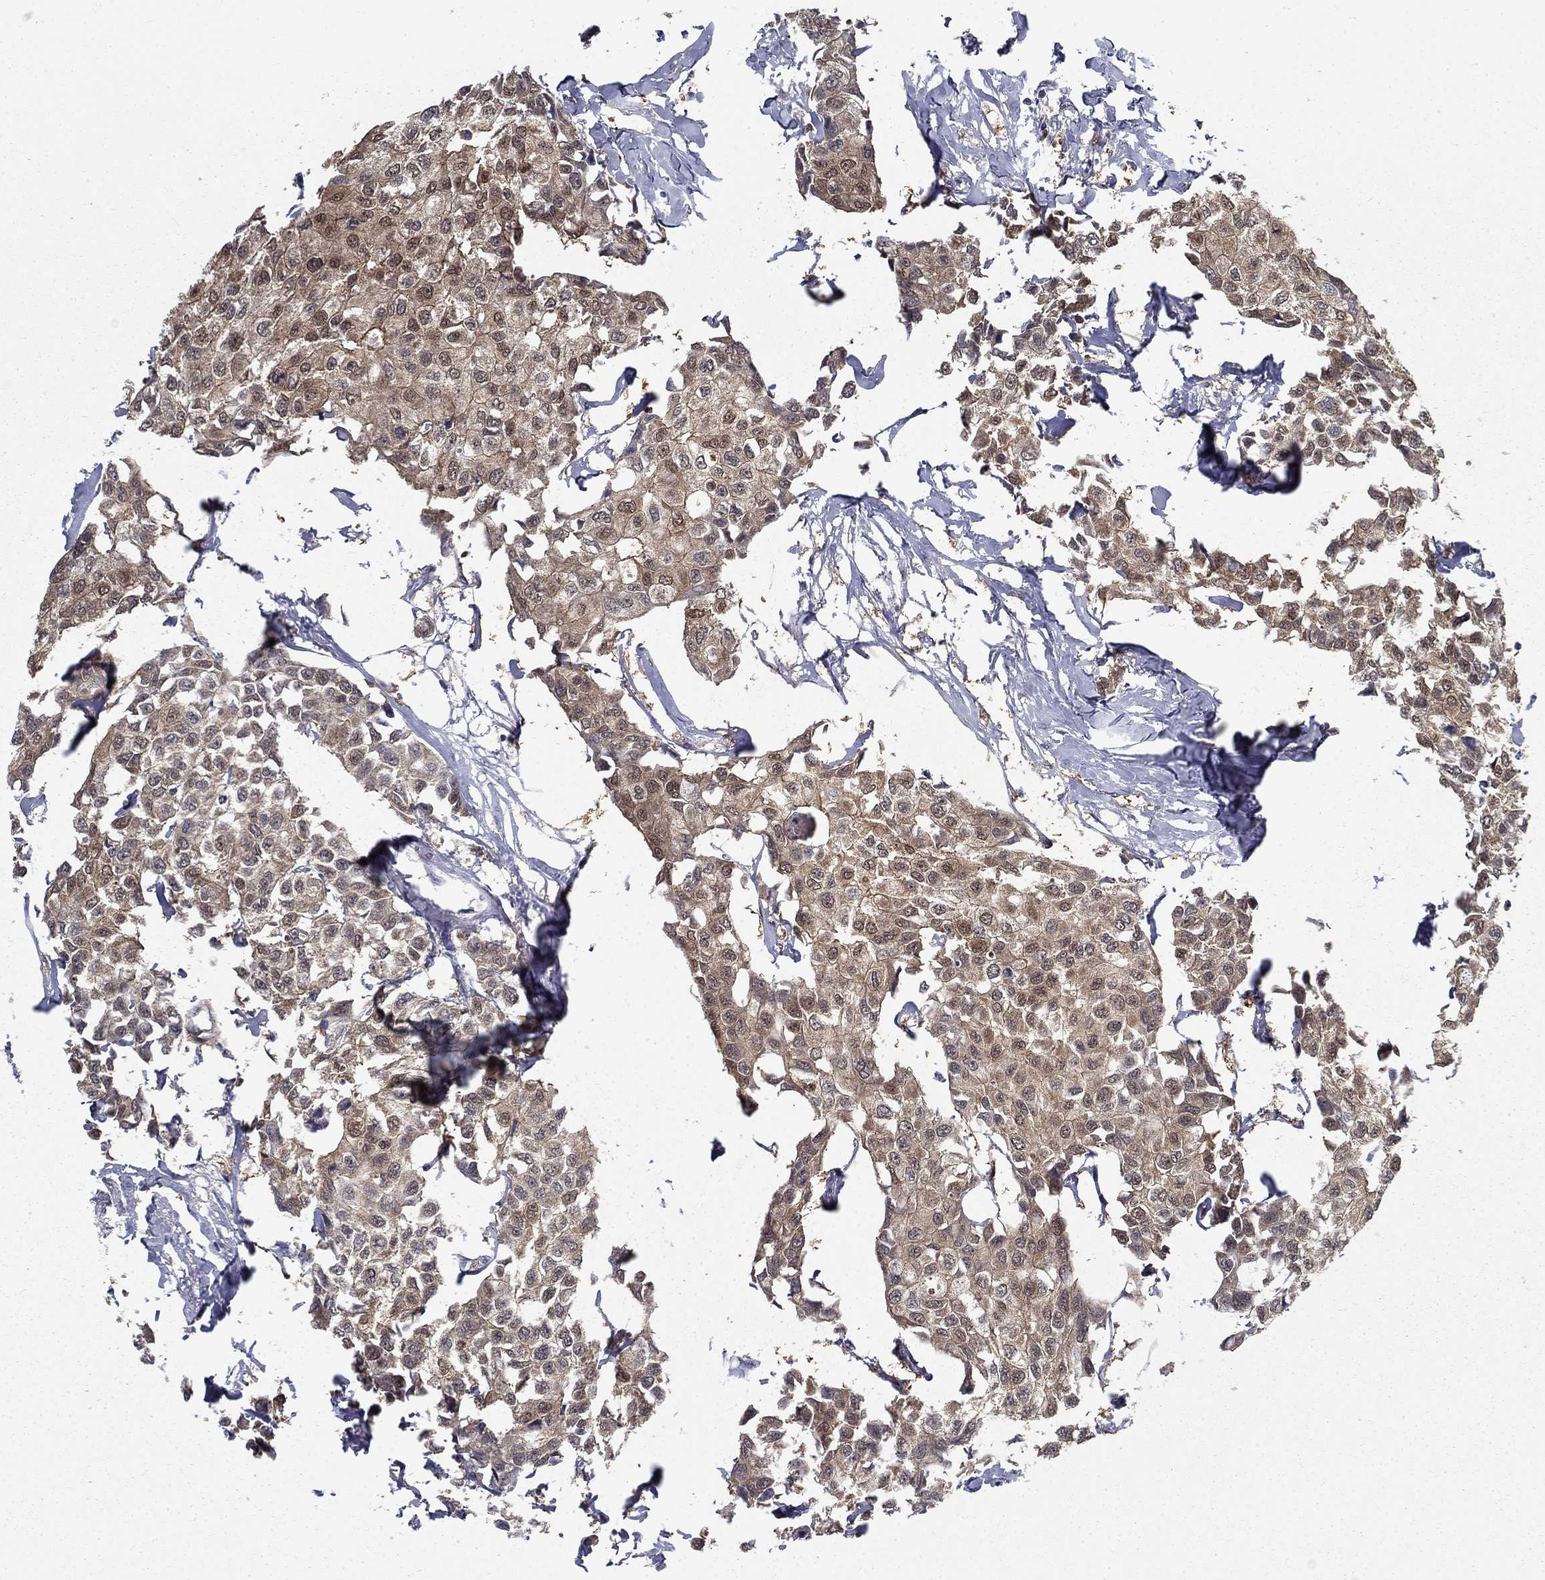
{"staining": {"intensity": "moderate", "quantity": ">75%", "location": "cytoplasmic/membranous"}, "tissue": "breast cancer", "cell_type": "Tumor cells", "image_type": "cancer", "snomed": [{"axis": "morphology", "description": "Duct carcinoma"}, {"axis": "topography", "description": "Breast"}], "caption": "Tumor cells show moderate cytoplasmic/membranous positivity in approximately >75% of cells in infiltrating ductal carcinoma (breast).", "gene": "NIT2", "patient": {"sex": "female", "age": 80}}